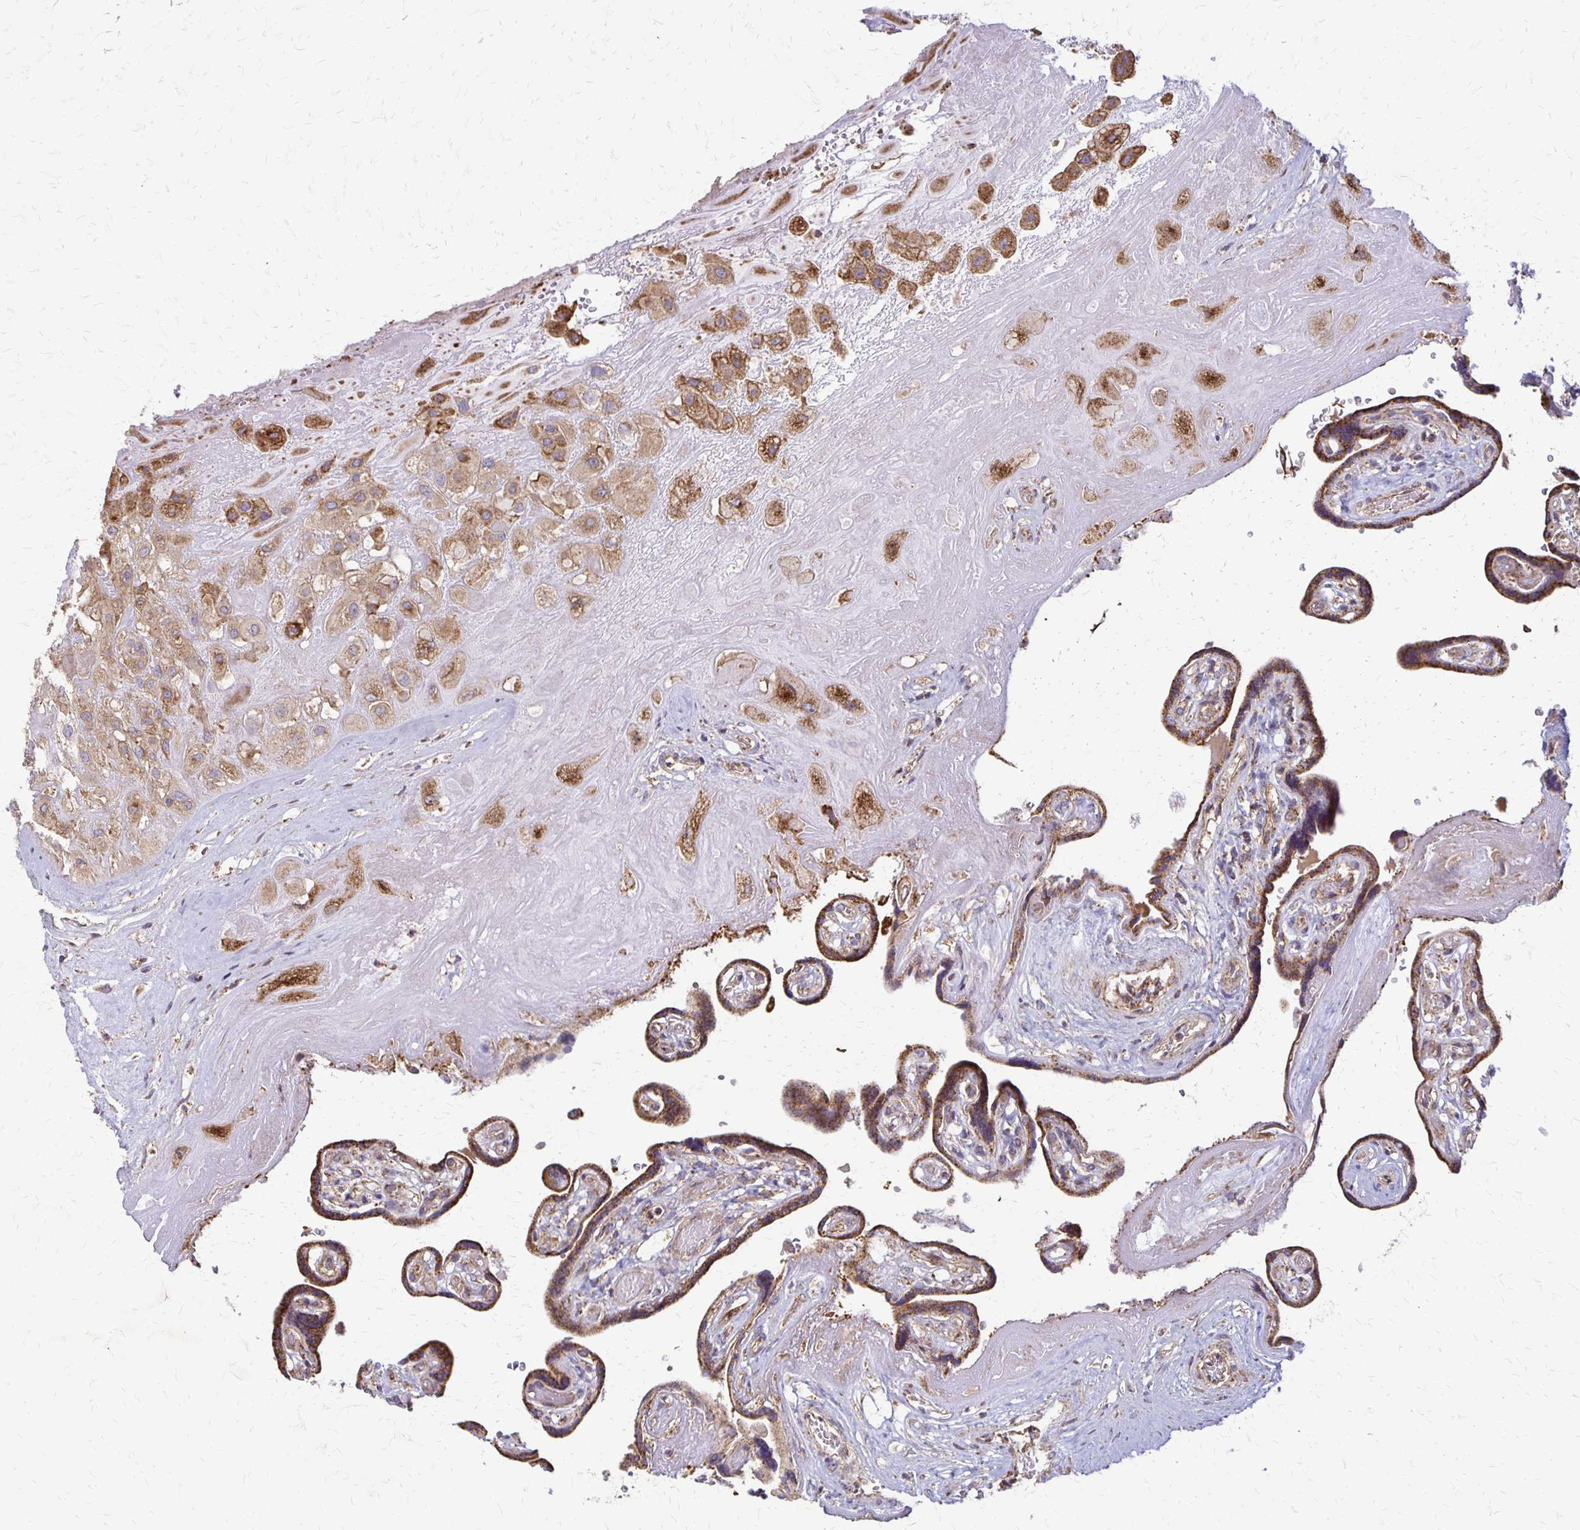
{"staining": {"intensity": "moderate", "quantity": "25%-75%", "location": "cytoplasmic/membranous"}, "tissue": "placenta", "cell_type": "Decidual cells", "image_type": "normal", "snomed": [{"axis": "morphology", "description": "Normal tissue, NOS"}, {"axis": "topography", "description": "Placenta"}], "caption": "Placenta stained with immunohistochemistry exhibits moderate cytoplasmic/membranous positivity in about 25%-75% of decidual cells.", "gene": "EIF4EBP2", "patient": {"sex": "female", "age": 32}}